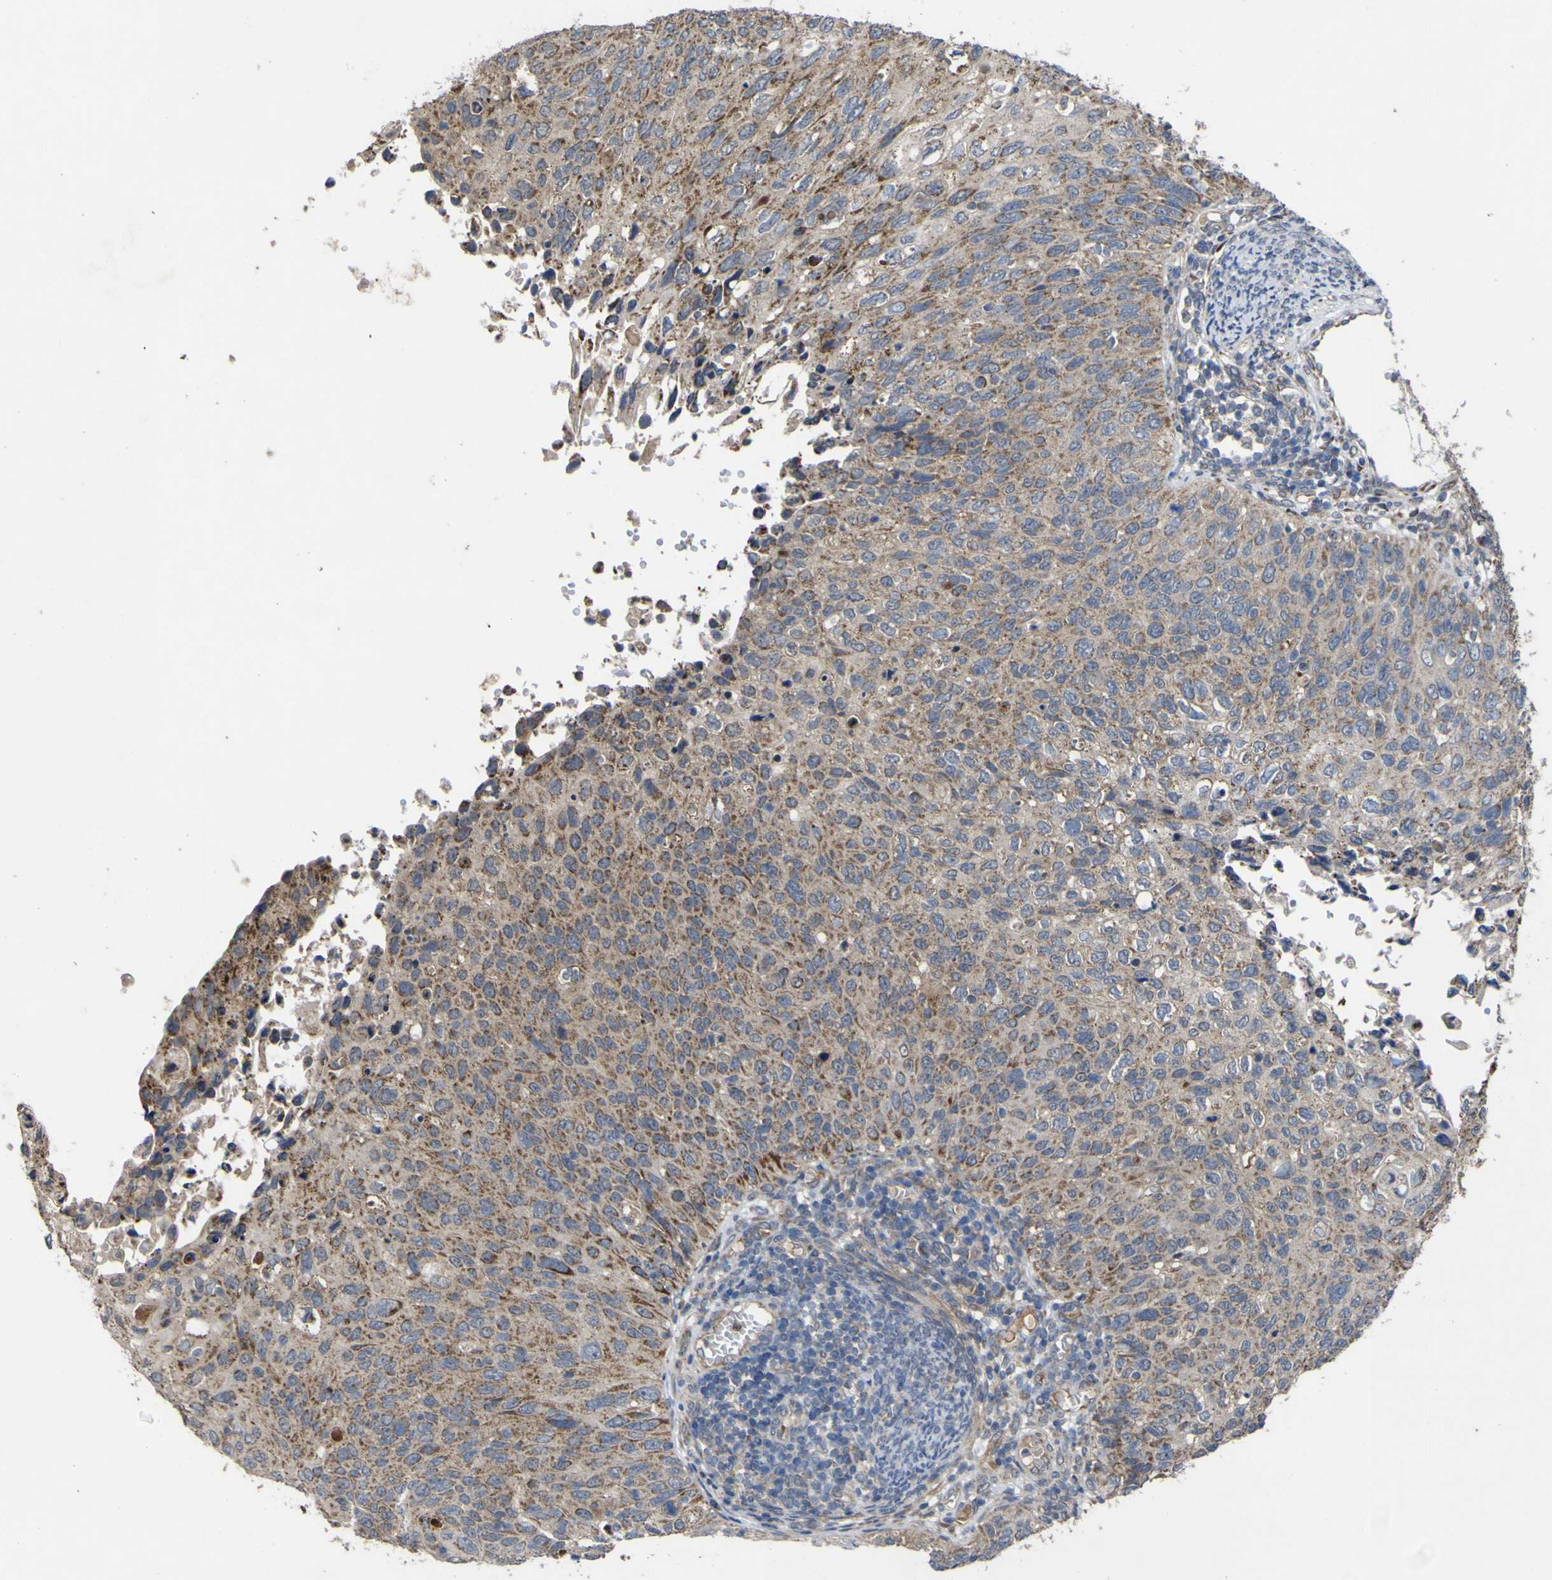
{"staining": {"intensity": "moderate", "quantity": ">75%", "location": "cytoplasmic/membranous"}, "tissue": "cervical cancer", "cell_type": "Tumor cells", "image_type": "cancer", "snomed": [{"axis": "morphology", "description": "Squamous cell carcinoma, NOS"}, {"axis": "topography", "description": "Cervix"}], "caption": "Immunohistochemistry (IHC) micrograph of human cervical cancer (squamous cell carcinoma) stained for a protein (brown), which reveals medium levels of moderate cytoplasmic/membranous expression in about >75% of tumor cells.", "gene": "IRAK2", "patient": {"sex": "female", "age": 70}}